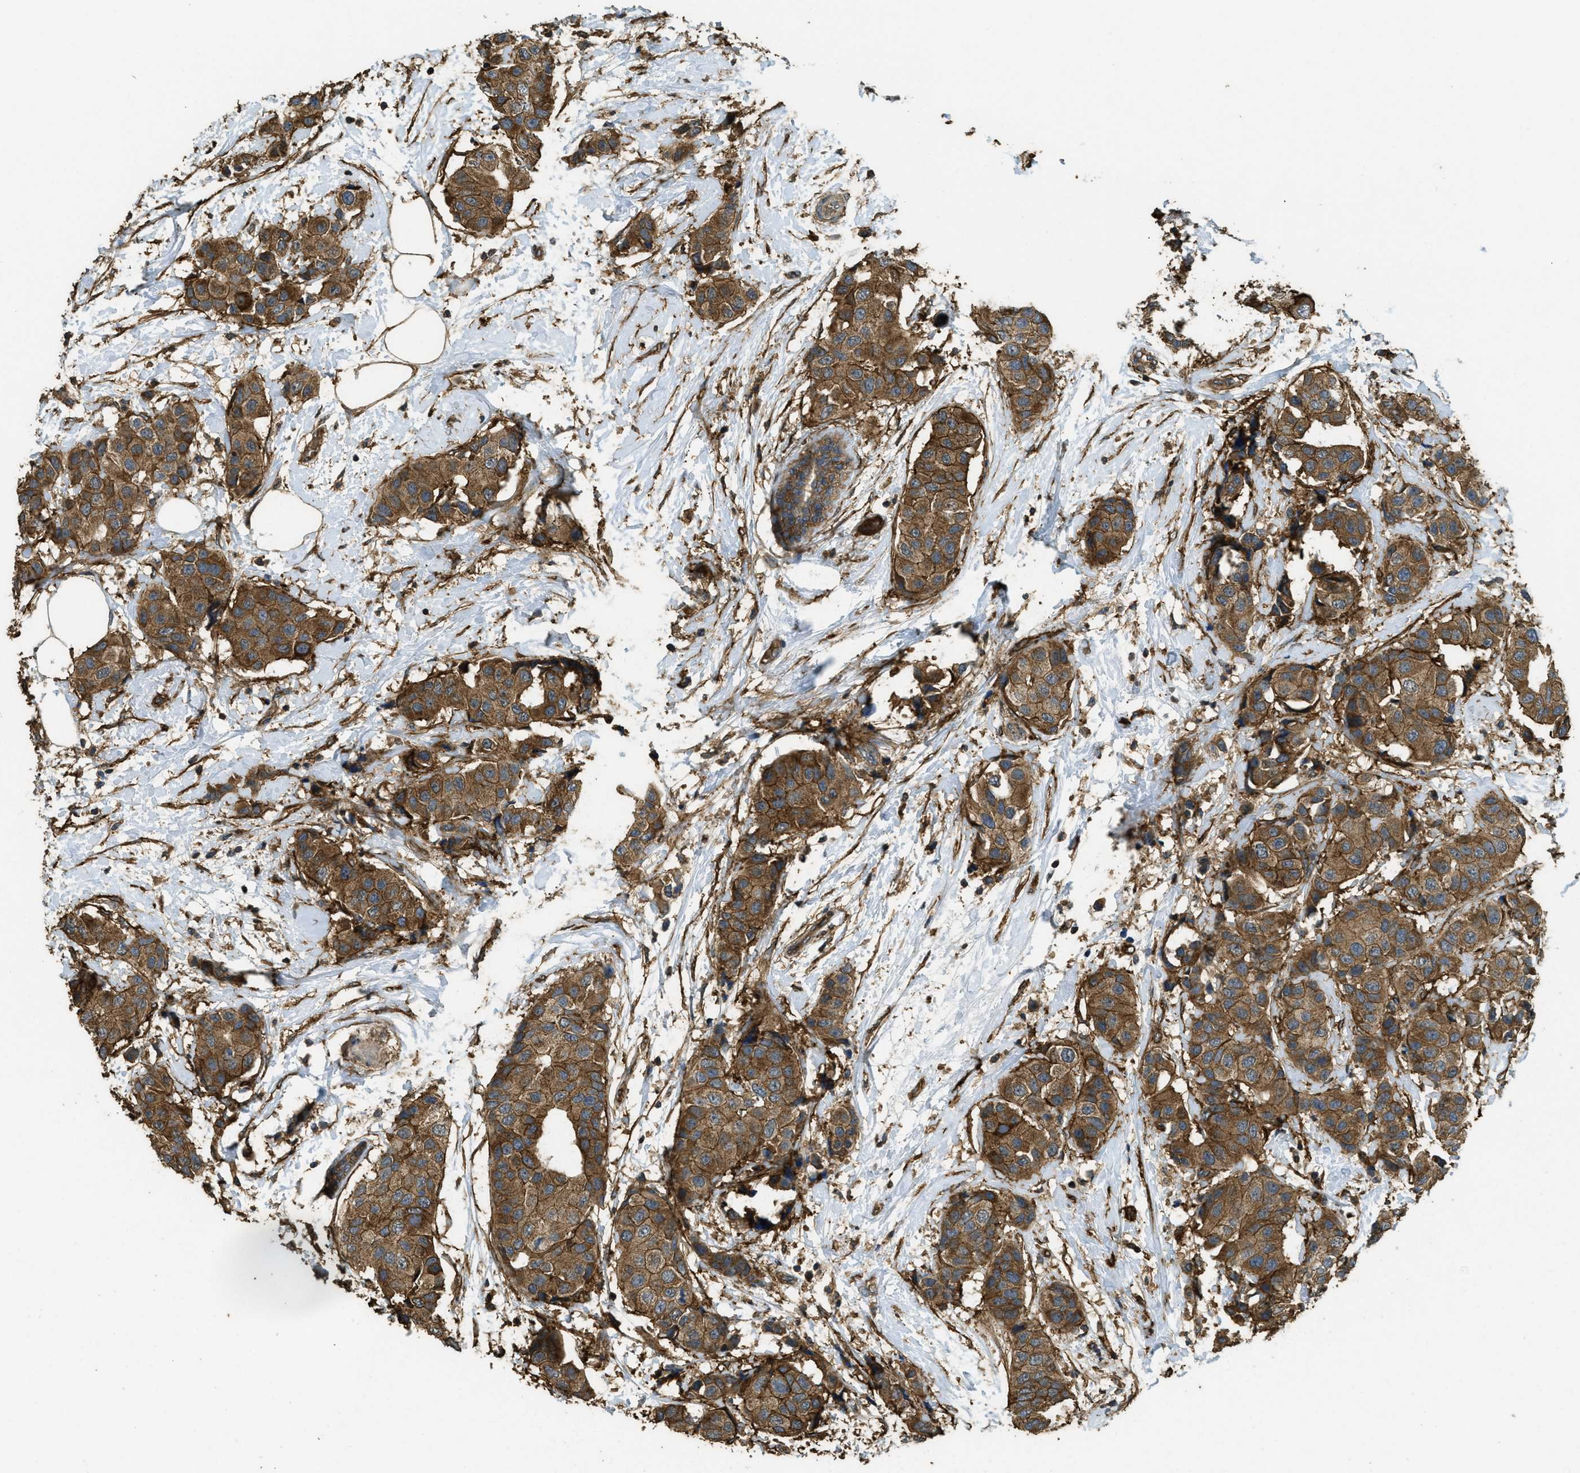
{"staining": {"intensity": "moderate", "quantity": ">75%", "location": "cytoplasmic/membranous"}, "tissue": "breast cancer", "cell_type": "Tumor cells", "image_type": "cancer", "snomed": [{"axis": "morphology", "description": "Normal tissue, NOS"}, {"axis": "morphology", "description": "Duct carcinoma"}, {"axis": "topography", "description": "Breast"}], "caption": "Immunohistochemistry (IHC) image of human intraductal carcinoma (breast) stained for a protein (brown), which demonstrates medium levels of moderate cytoplasmic/membranous expression in approximately >75% of tumor cells.", "gene": "CD276", "patient": {"sex": "female", "age": 39}}